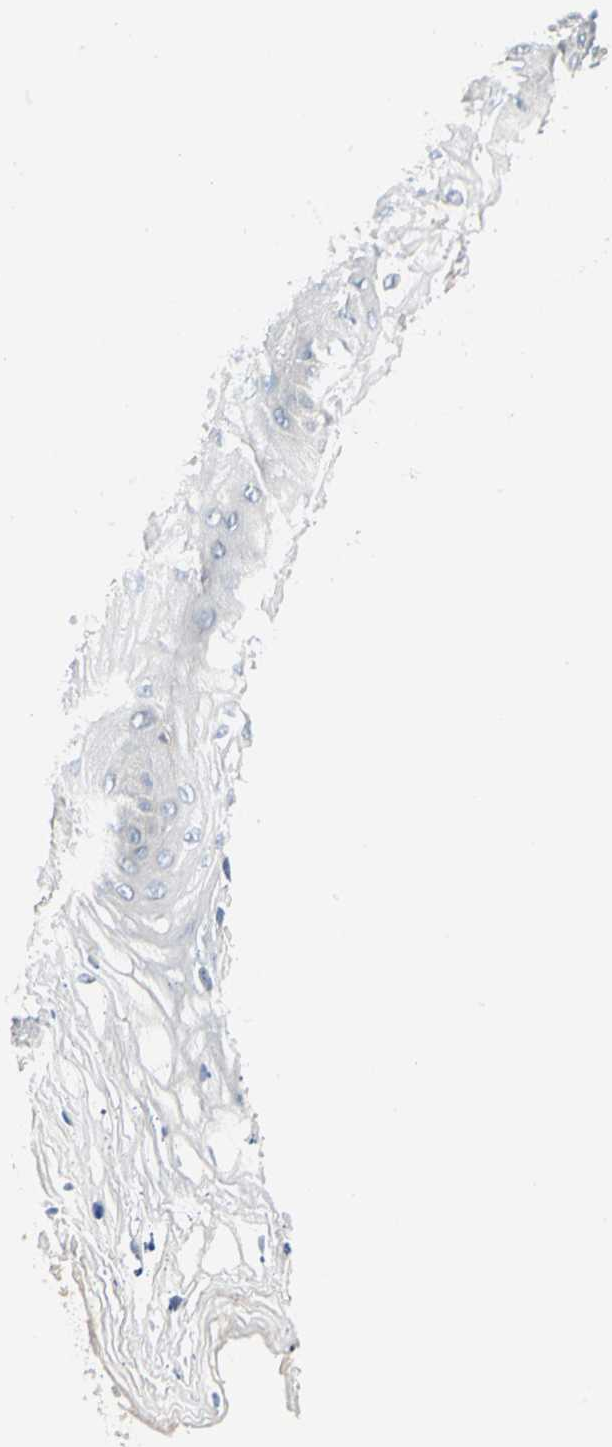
{"staining": {"intensity": "weak", "quantity": "<25%", "location": "cytoplasmic/membranous"}, "tissue": "vagina", "cell_type": "Squamous epithelial cells", "image_type": "normal", "snomed": [{"axis": "morphology", "description": "Normal tissue, NOS"}, {"axis": "topography", "description": "Vagina"}], "caption": "This histopathology image is of benign vagina stained with immunohistochemistry (IHC) to label a protein in brown with the nuclei are counter-stained blue. There is no positivity in squamous epithelial cells.", "gene": "ROCK2", "patient": {"sex": "female", "age": 55}}